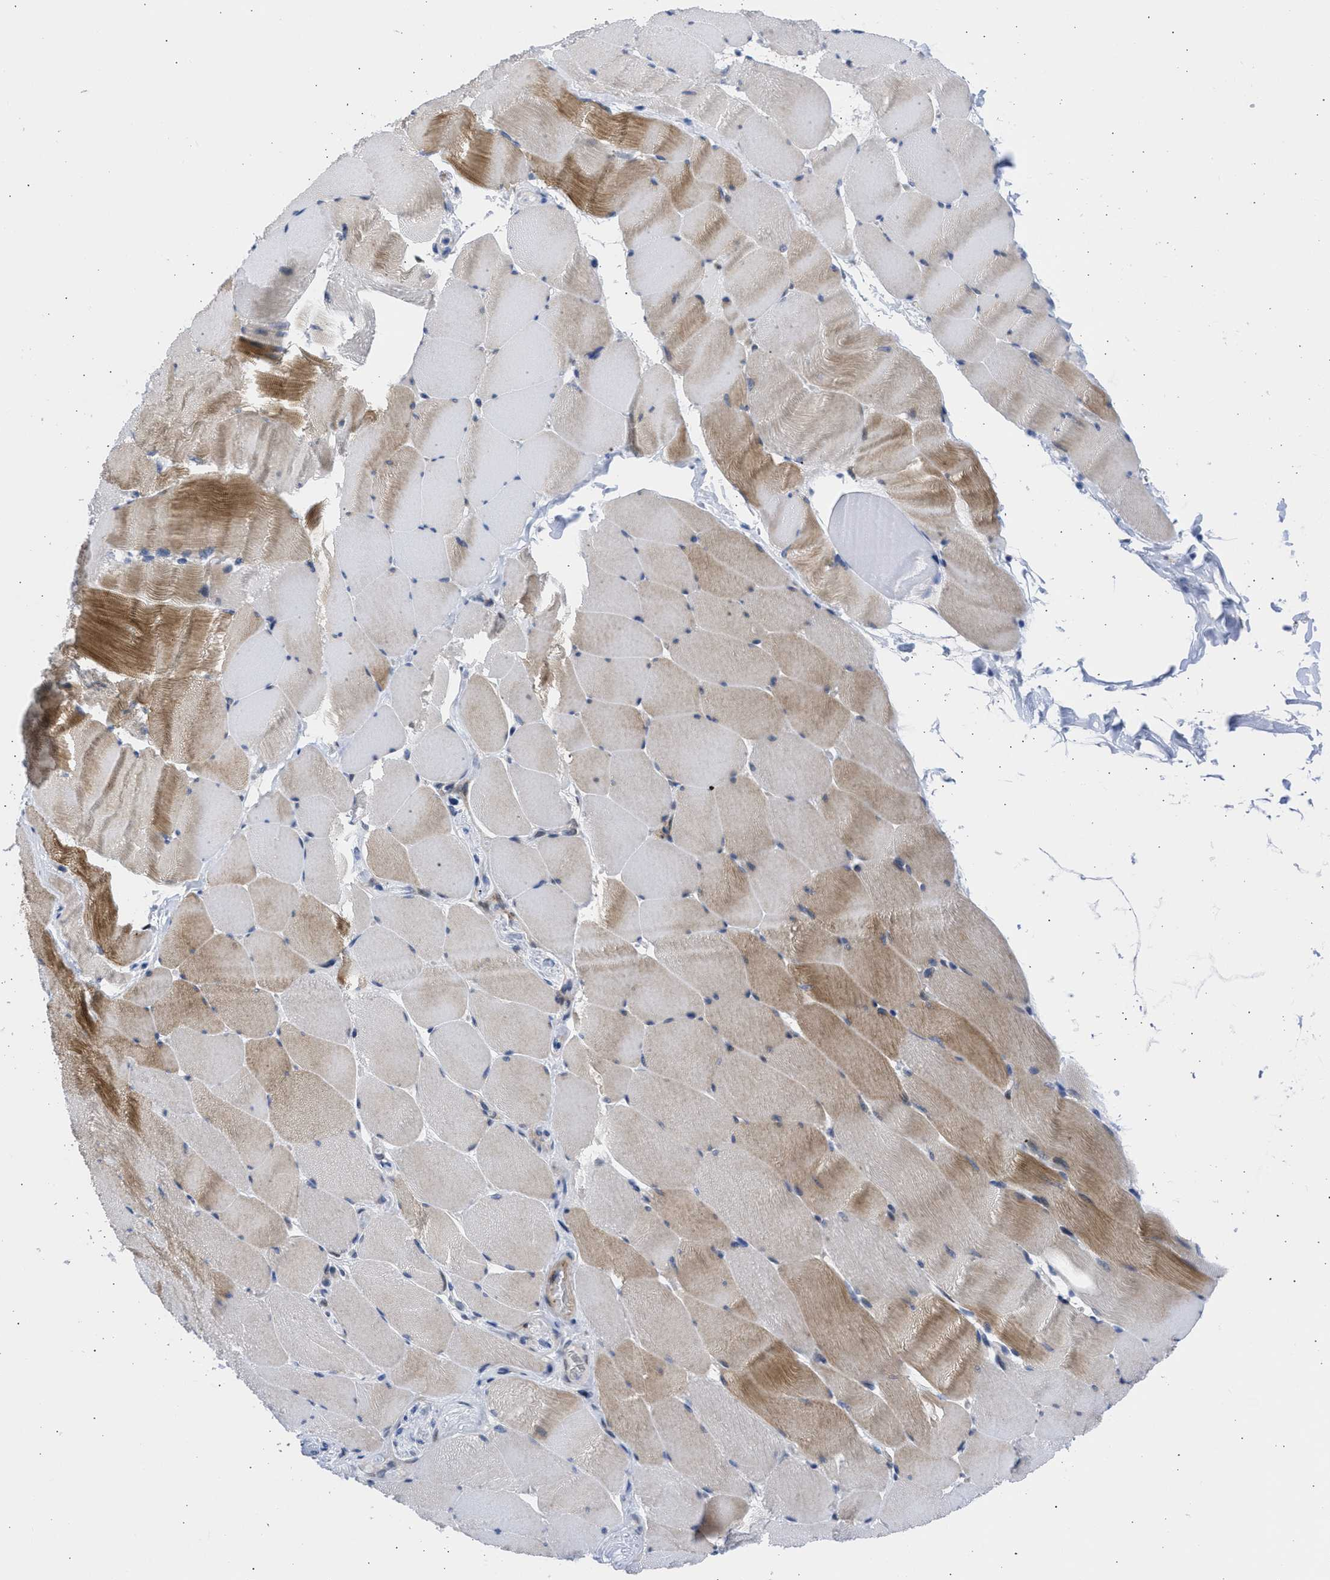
{"staining": {"intensity": "moderate", "quantity": "25%-75%", "location": "cytoplasmic/membranous"}, "tissue": "skeletal muscle", "cell_type": "Myocytes", "image_type": "normal", "snomed": [{"axis": "morphology", "description": "Normal tissue, NOS"}, {"axis": "topography", "description": "Skeletal muscle"}], "caption": "The micrograph shows staining of normal skeletal muscle, revealing moderate cytoplasmic/membranous protein expression (brown color) within myocytes.", "gene": "NUP35", "patient": {"sex": "male", "age": 62}}